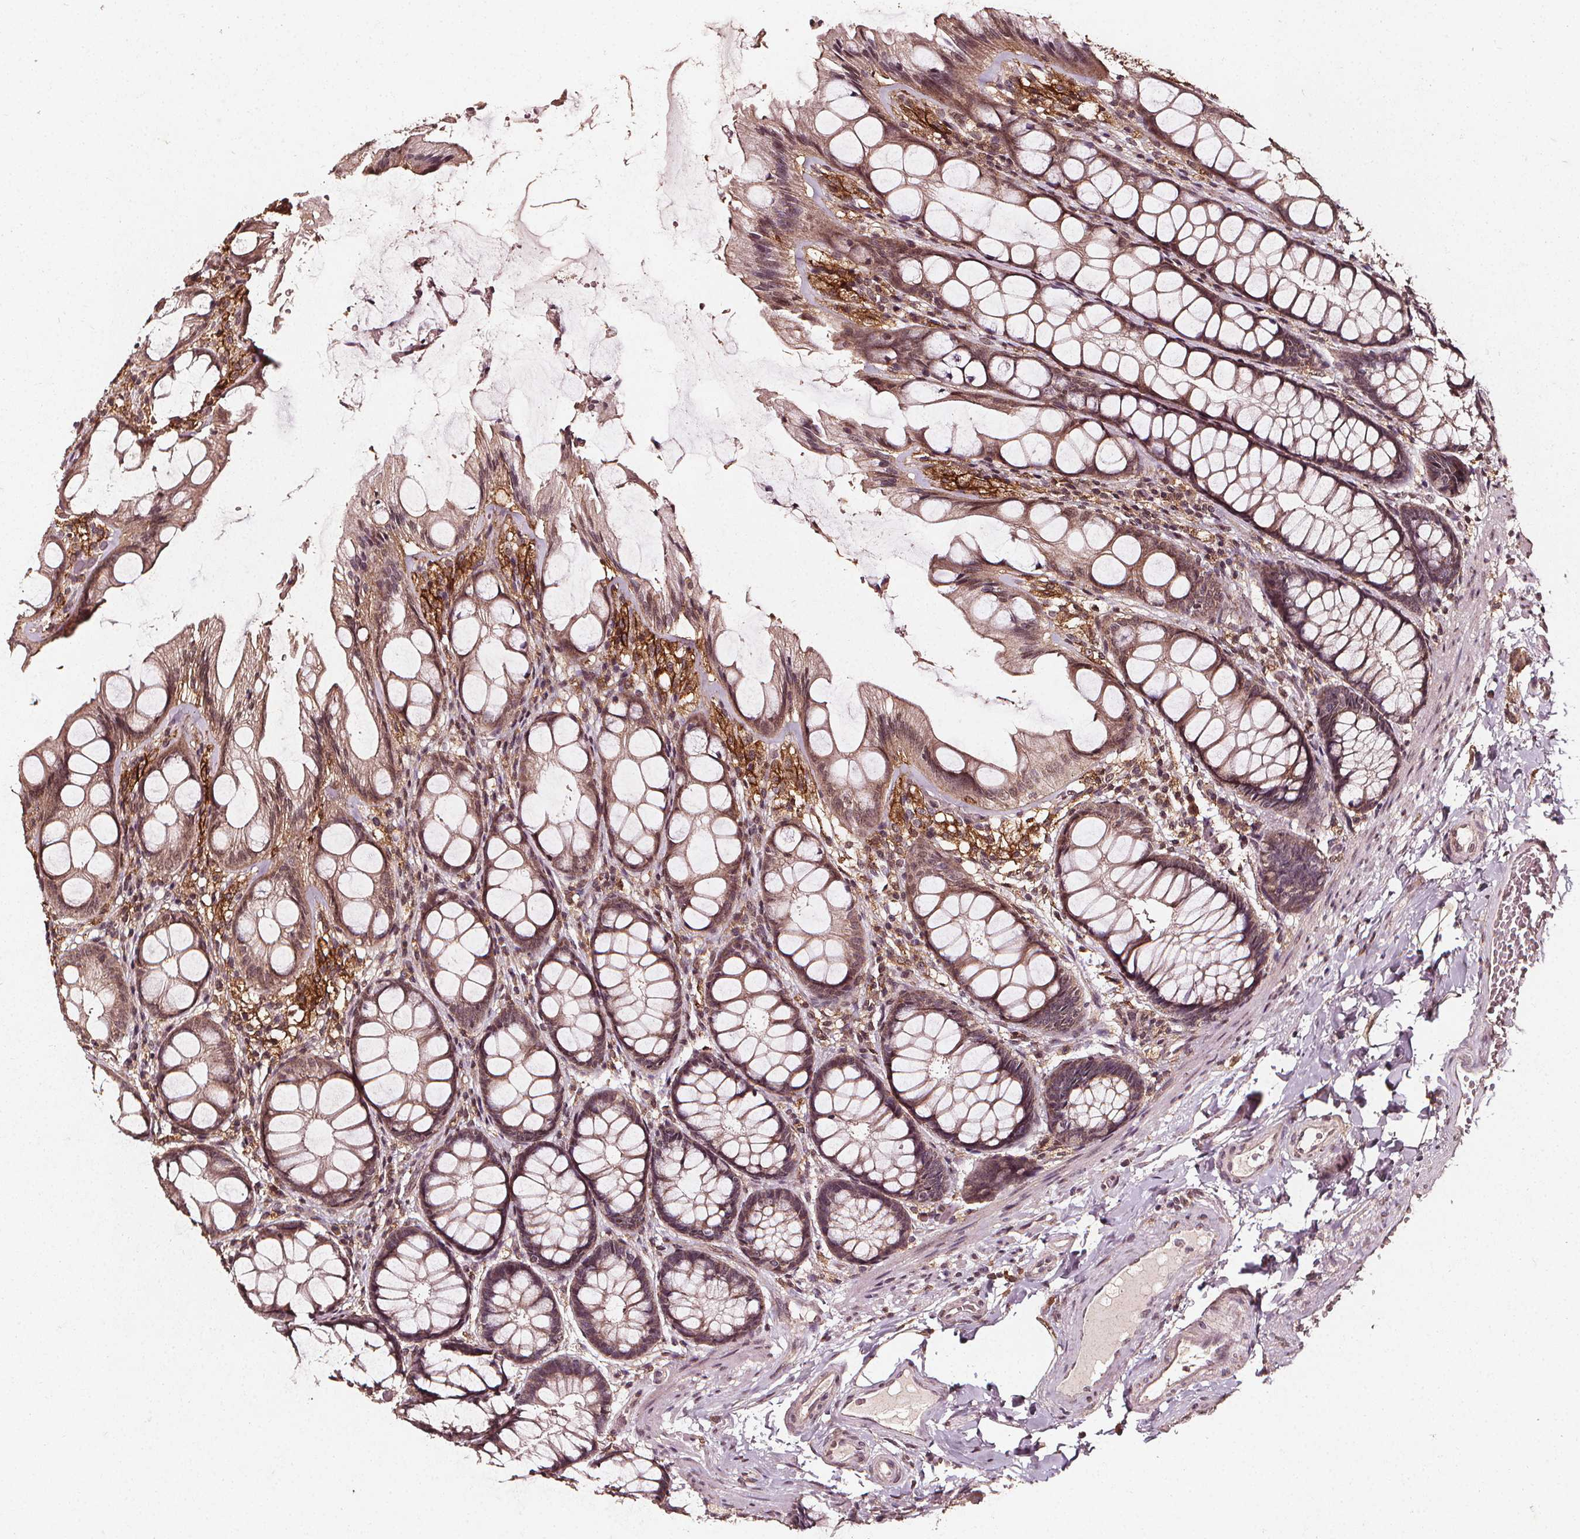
{"staining": {"intensity": "weak", "quantity": ">75%", "location": "cytoplasmic/membranous"}, "tissue": "colon", "cell_type": "Endothelial cells", "image_type": "normal", "snomed": [{"axis": "morphology", "description": "Normal tissue, NOS"}, {"axis": "topography", "description": "Colon"}], "caption": "An image showing weak cytoplasmic/membranous staining in approximately >75% of endothelial cells in unremarkable colon, as visualized by brown immunohistochemical staining.", "gene": "ABCA1", "patient": {"sex": "male", "age": 47}}